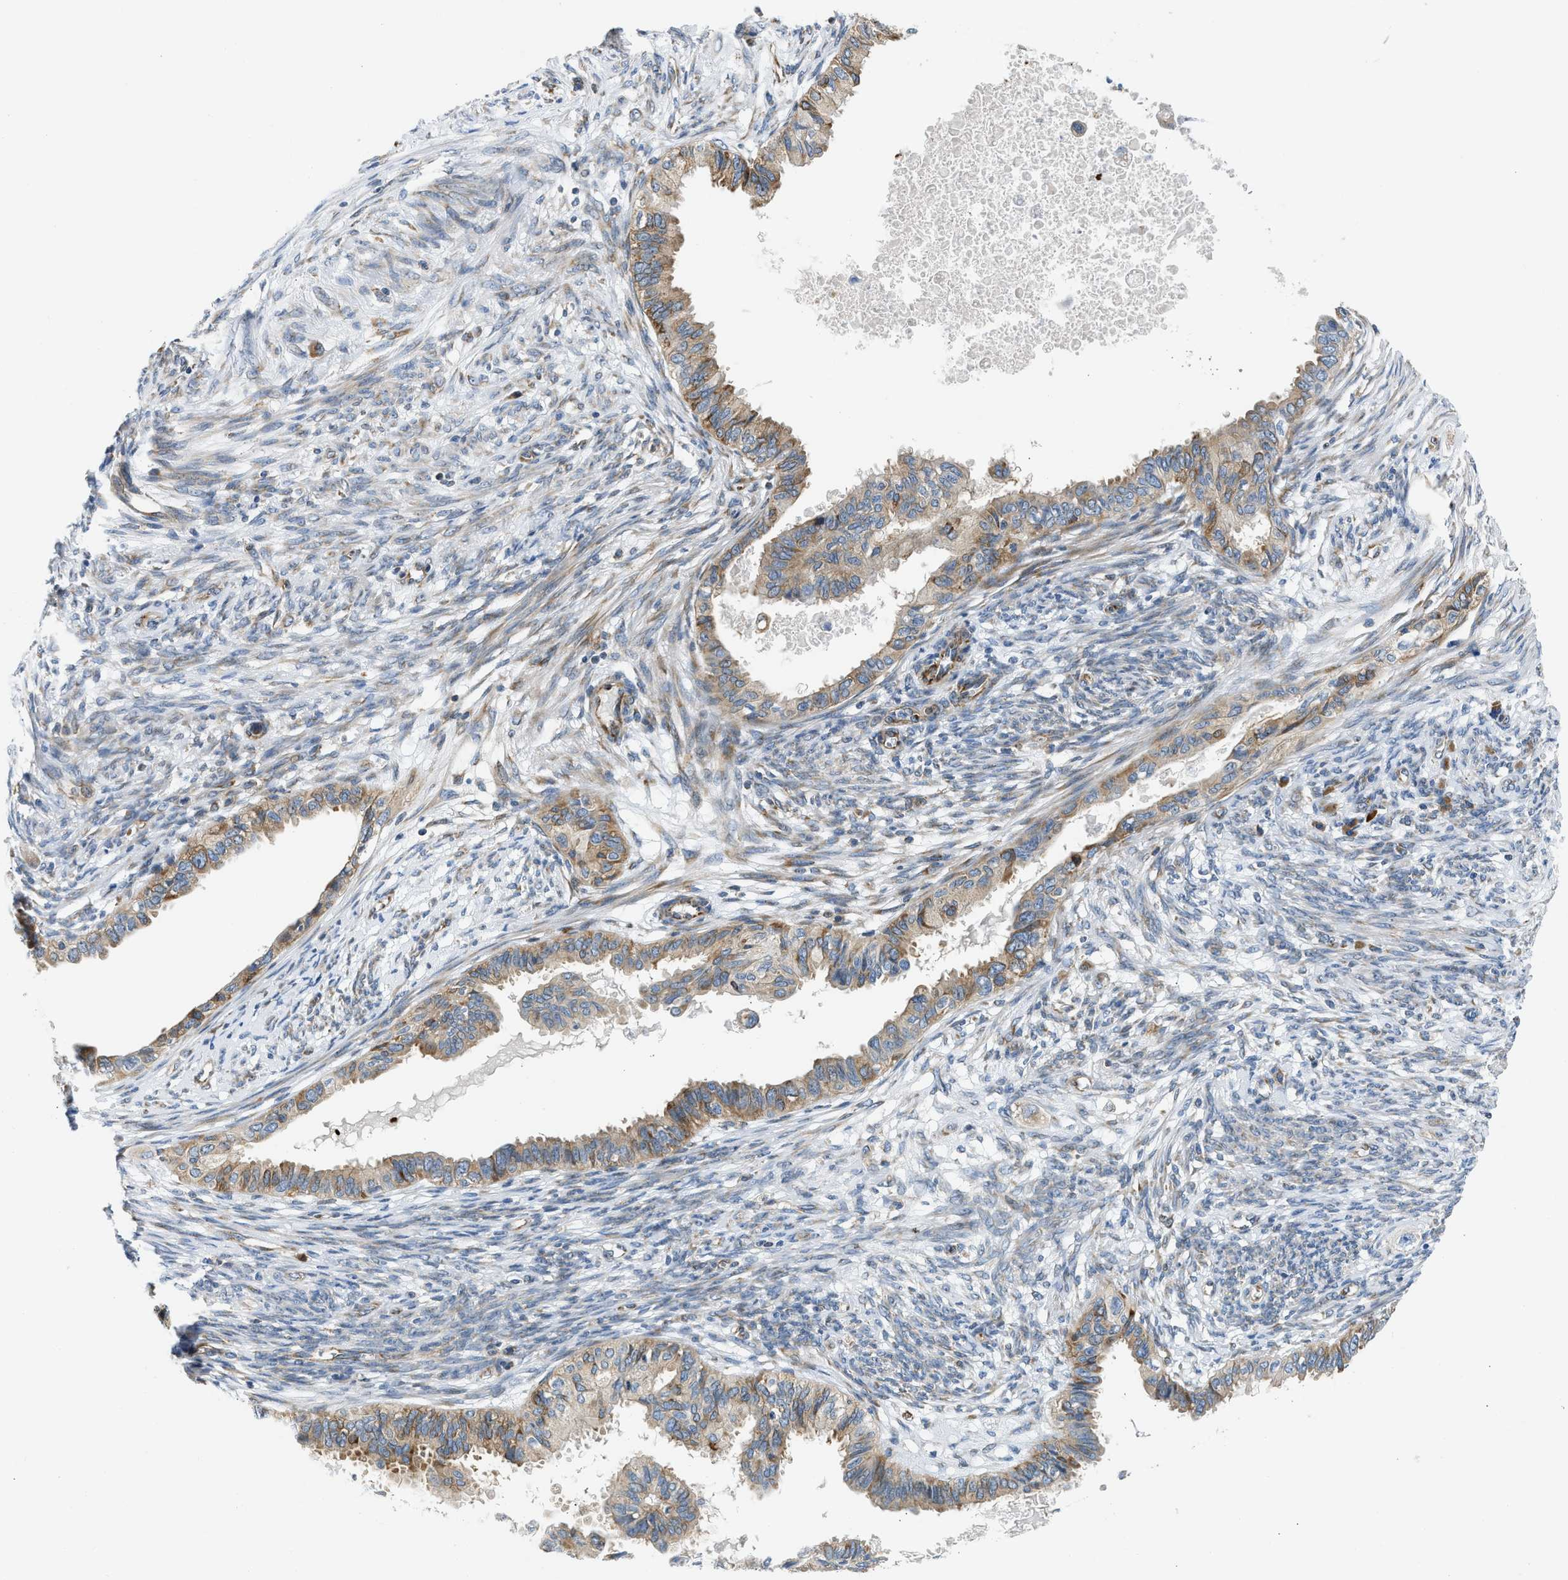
{"staining": {"intensity": "weak", "quantity": ">75%", "location": "cytoplasmic/membranous"}, "tissue": "cervical cancer", "cell_type": "Tumor cells", "image_type": "cancer", "snomed": [{"axis": "morphology", "description": "Normal tissue, NOS"}, {"axis": "morphology", "description": "Adenocarcinoma, NOS"}, {"axis": "topography", "description": "Cervix"}, {"axis": "topography", "description": "Endometrium"}], "caption": "Protein expression by IHC exhibits weak cytoplasmic/membranous expression in about >75% of tumor cells in cervical cancer. Immunohistochemistry stains the protein in brown and the nuclei are stained blue.", "gene": "CAMKK2", "patient": {"sex": "female", "age": 86}}